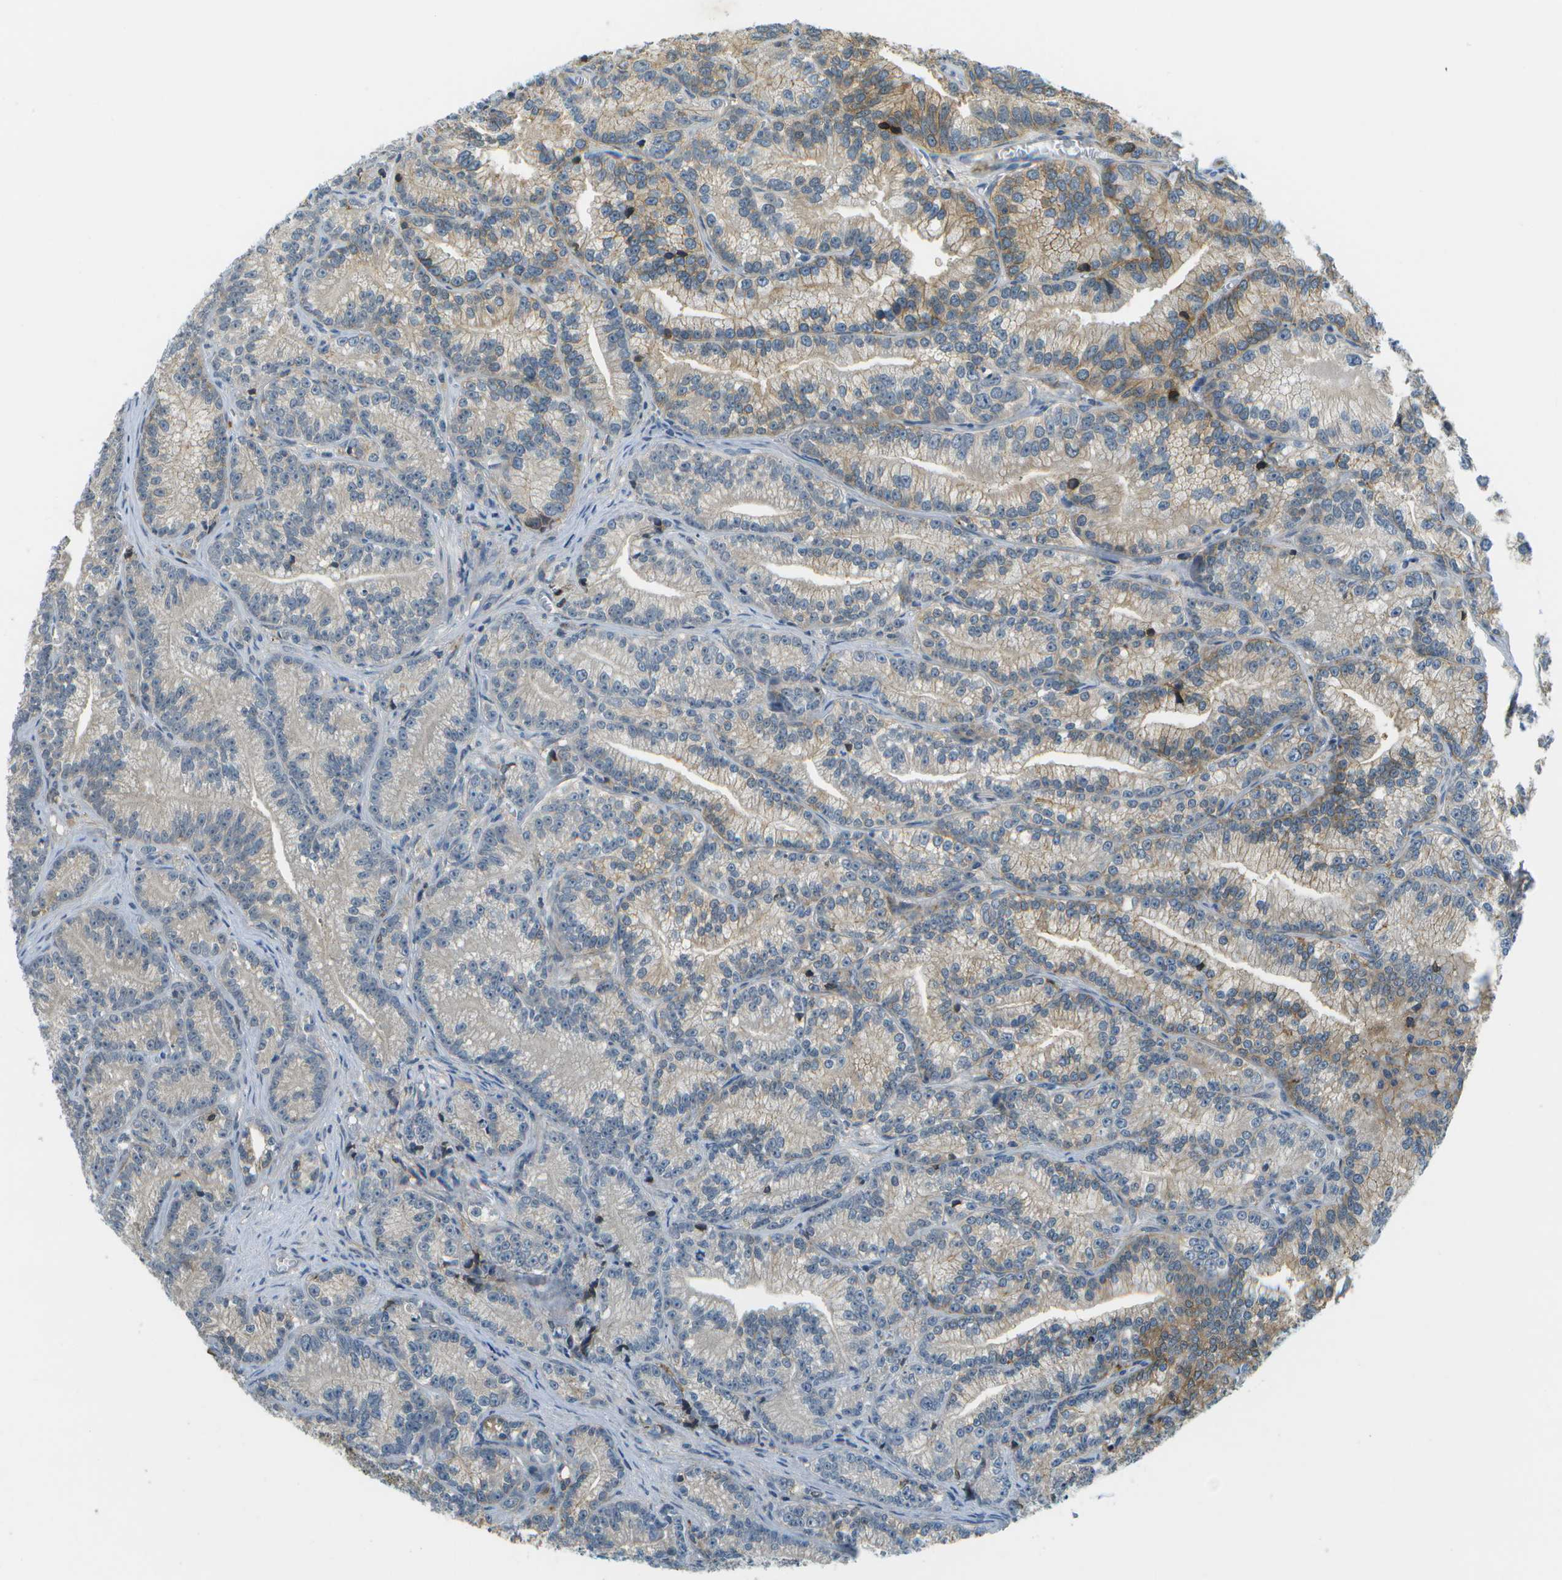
{"staining": {"intensity": "moderate", "quantity": "25%-75%", "location": "cytoplasmic/membranous"}, "tissue": "prostate cancer", "cell_type": "Tumor cells", "image_type": "cancer", "snomed": [{"axis": "morphology", "description": "Adenocarcinoma, Low grade"}, {"axis": "topography", "description": "Prostate"}], "caption": "The image displays immunohistochemical staining of prostate cancer. There is moderate cytoplasmic/membranous staining is seen in approximately 25%-75% of tumor cells. (DAB = brown stain, brightfield microscopy at high magnification).", "gene": "LRRC66", "patient": {"sex": "male", "age": 89}}